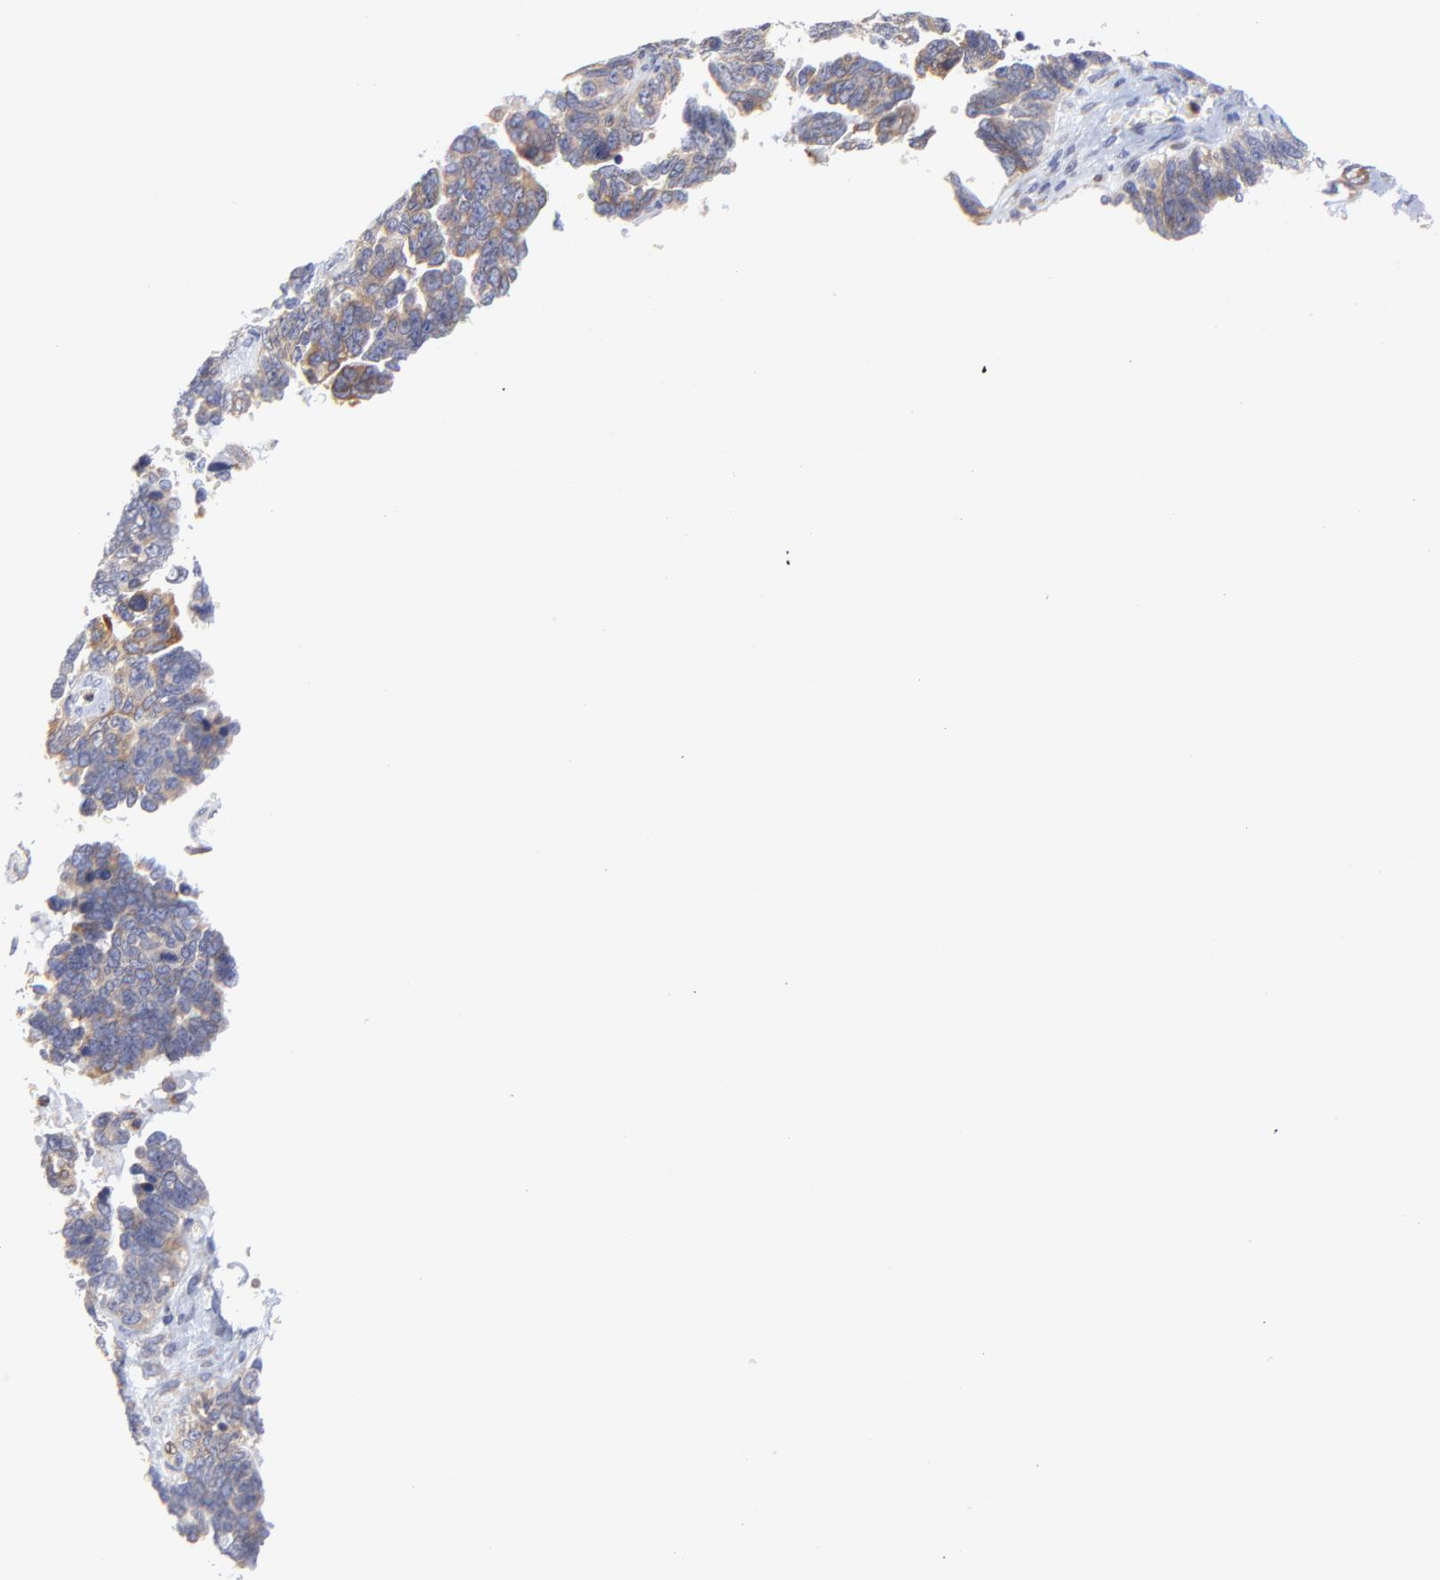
{"staining": {"intensity": "moderate", "quantity": ">75%", "location": "cytoplasmic/membranous"}, "tissue": "ovarian cancer", "cell_type": "Tumor cells", "image_type": "cancer", "snomed": [{"axis": "morphology", "description": "Cystadenocarcinoma, serous, NOS"}, {"axis": "topography", "description": "Ovary"}], "caption": "There is medium levels of moderate cytoplasmic/membranous positivity in tumor cells of ovarian cancer (serous cystadenocarcinoma), as demonstrated by immunohistochemical staining (brown color).", "gene": "MOSPD2", "patient": {"sex": "female", "age": 69}}